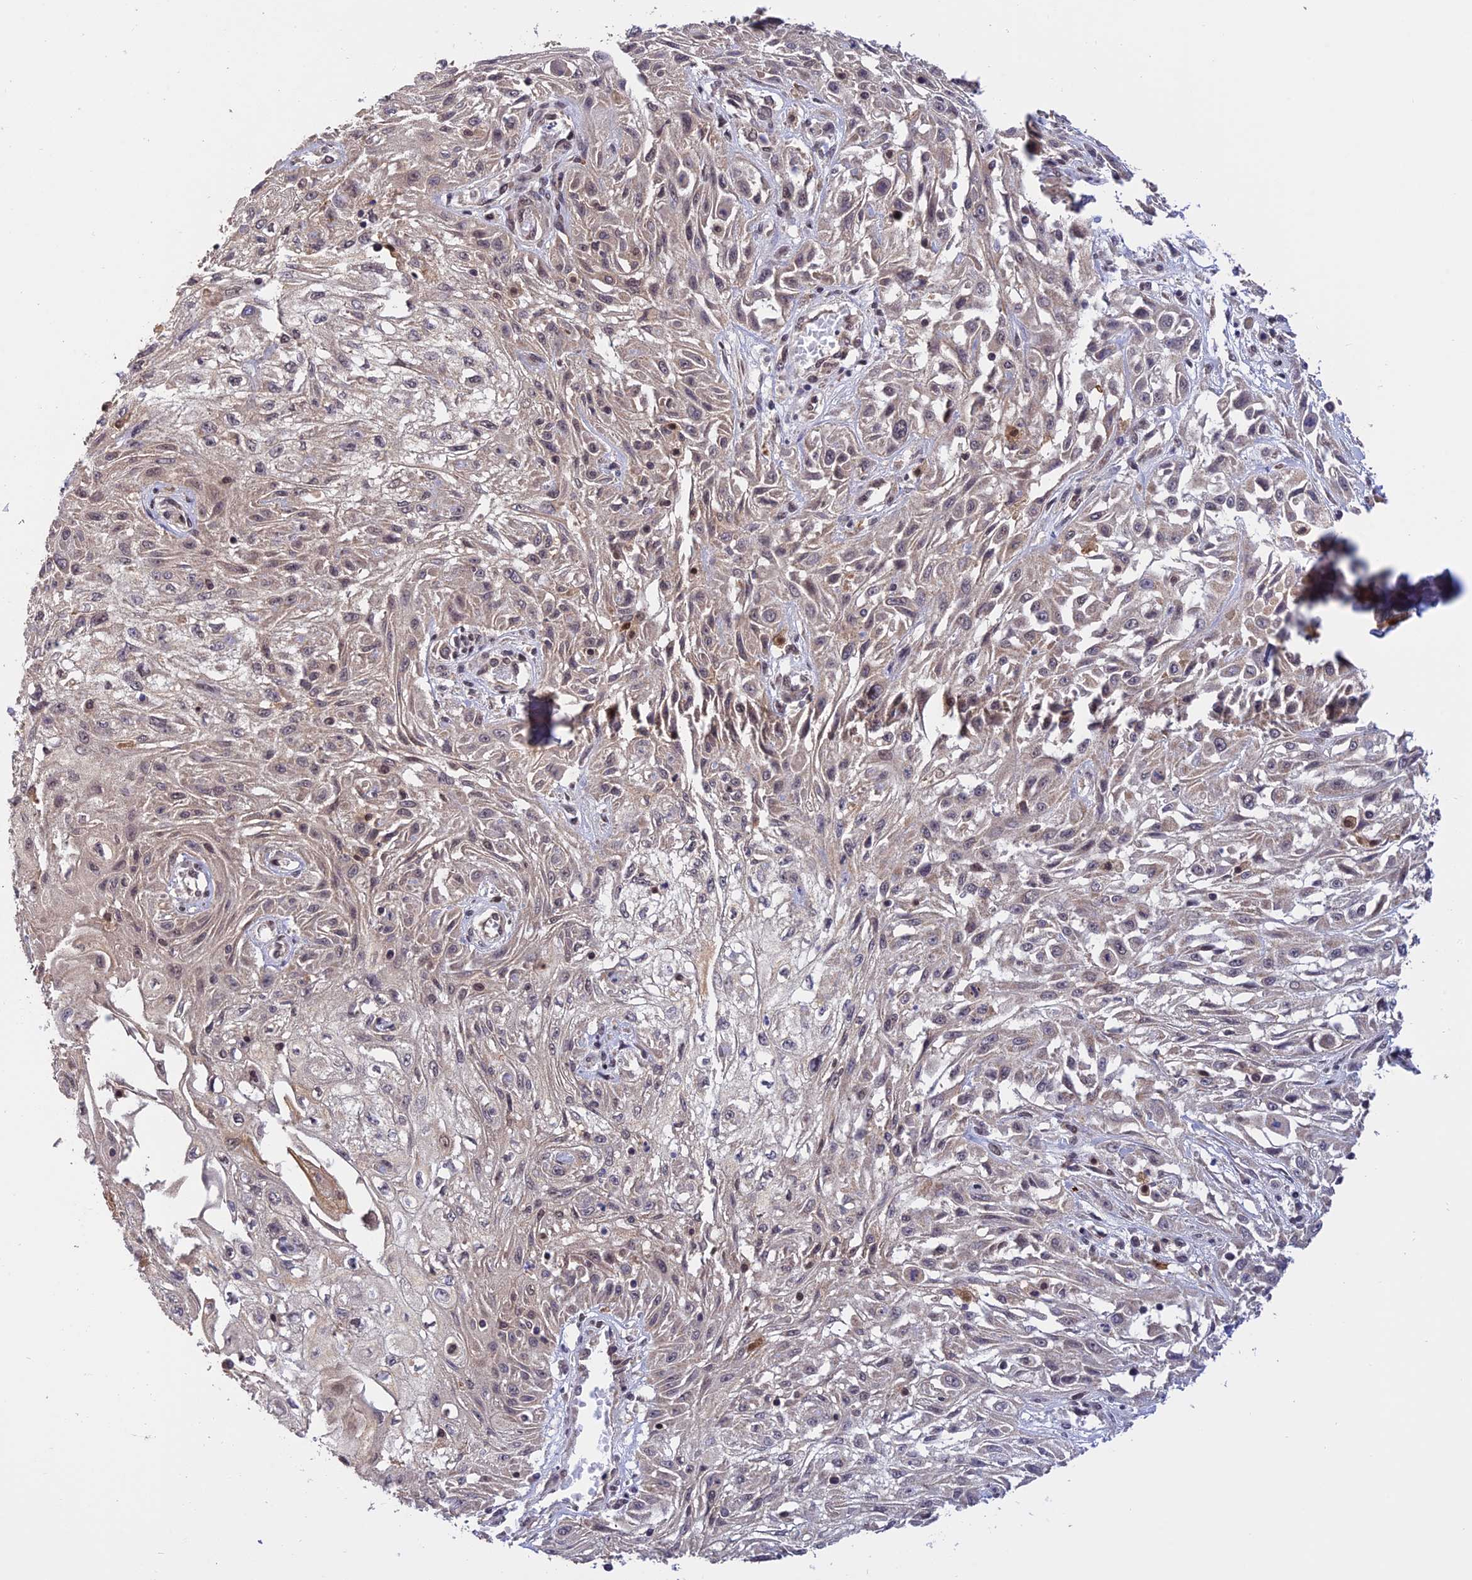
{"staining": {"intensity": "weak", "quantity": "<25%", "location": "nuclear"}, "tissue": "skin cancer", "cell_type": "Tumor cells", "image_type": "cancer", "snomed": [{"axis": "morphology", "description": "Squamous cell carcinoma, NOS"}, {"axis": "morphology", "description": "Squamous cell carcinoma, metastatic, NOS"}, {"axis": "topography", "description": "Skin"}, {"axis": "topography", "description": "Lymph node"}], "caption": "DAB immunohistochemical staining of squamous cell carcinoma (skin) demonstrates no significant staining in tumor cells.", "gene": "MNS1", "patient": {"sex": "male", "age": 75}}